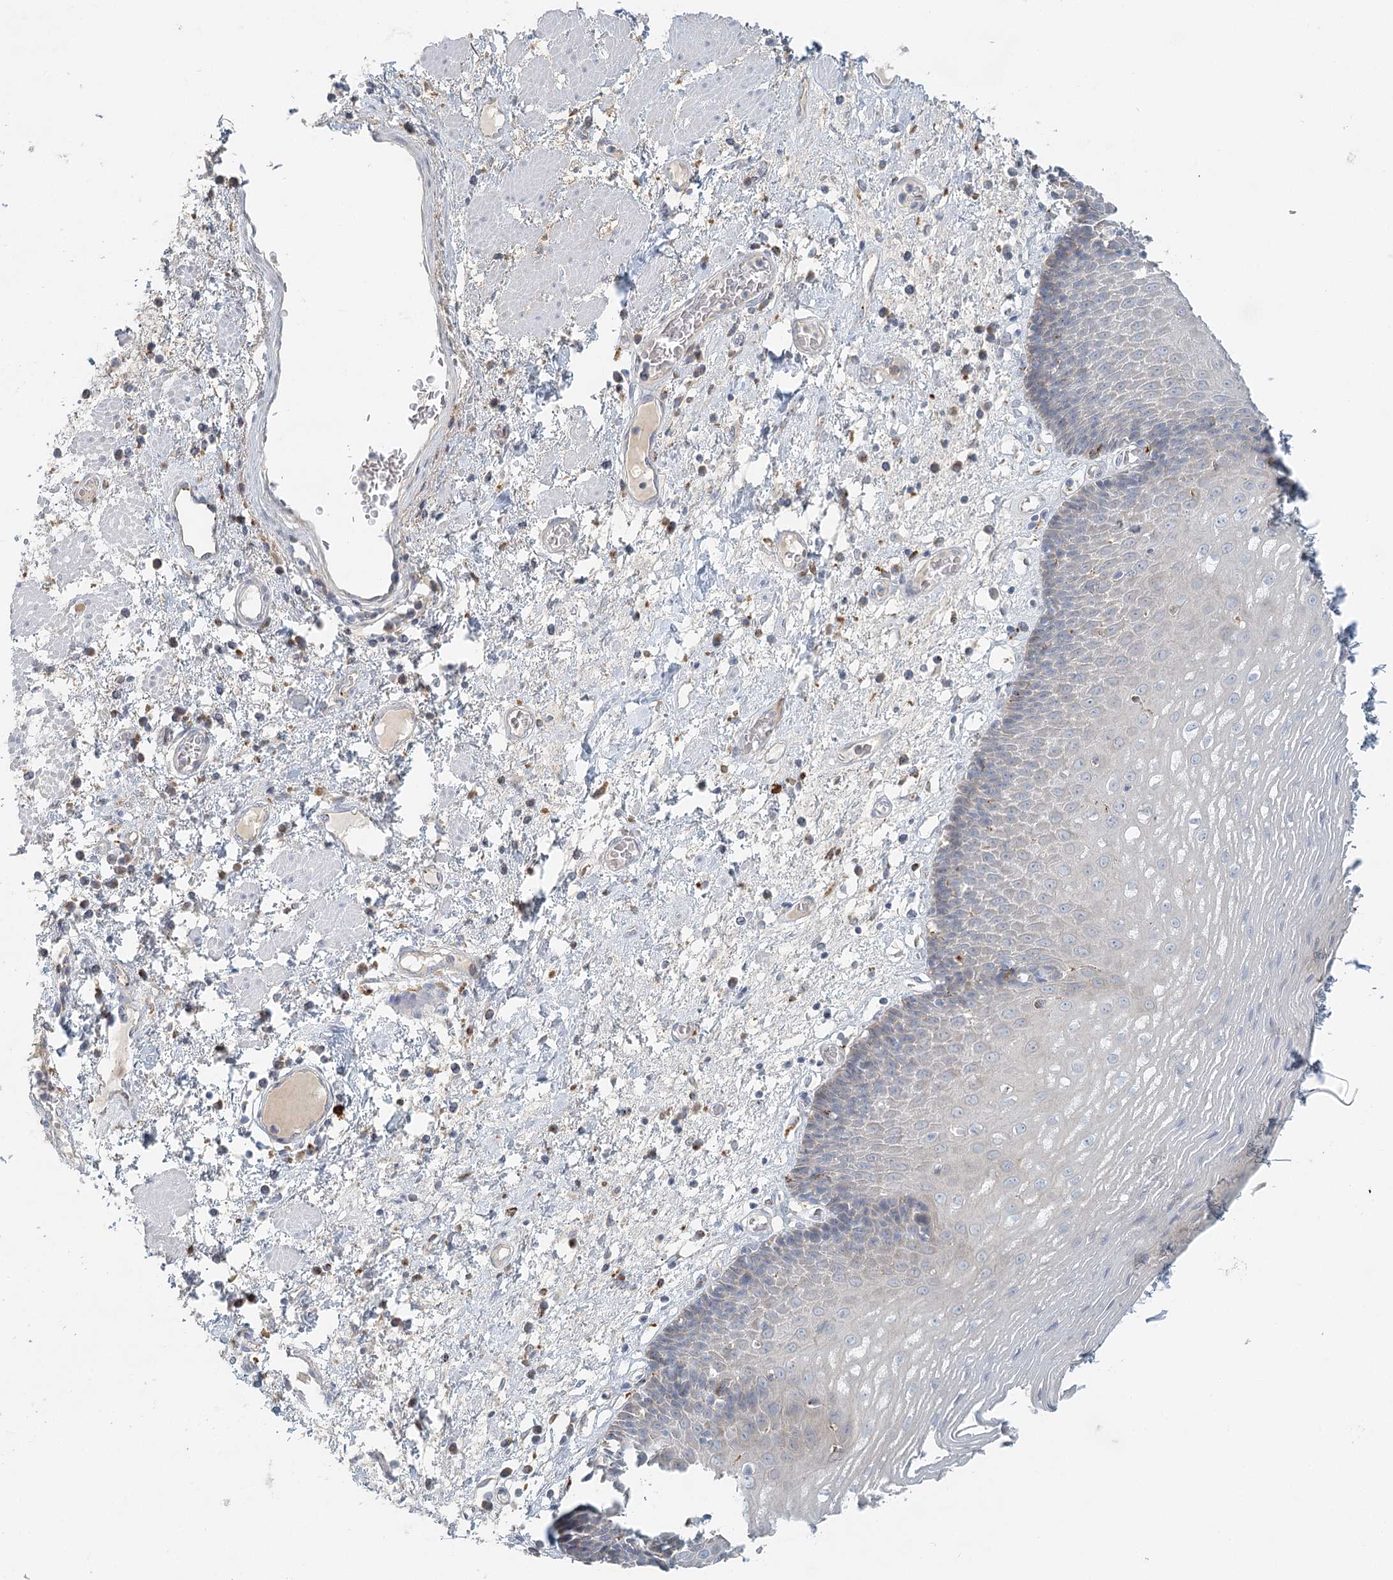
{"staining": {"intensity": "negative", "quantity": "none", "location": "none"}, "tissue": "esophagus", "cell_type": "Squamous epithelial cells", "image_type": "normal", "snomed": [{"axis": "morphology", "description": "Normal tissue, NOS"}, {"axis": "morphology", "description": "Adenocarcinoma, NOS"}, {"axis": "topography", "description": "Esophagus"}], "caption": "The immunohistochemistry (IHC) micrograph has no significant staining in squamous epithelial cells of esophagus. (DAB immunohistochemistry visualized using brightfield microscopy, high magnification).", "gene": "VSIG1", "patient": {"sex": "male", "age": 62}}